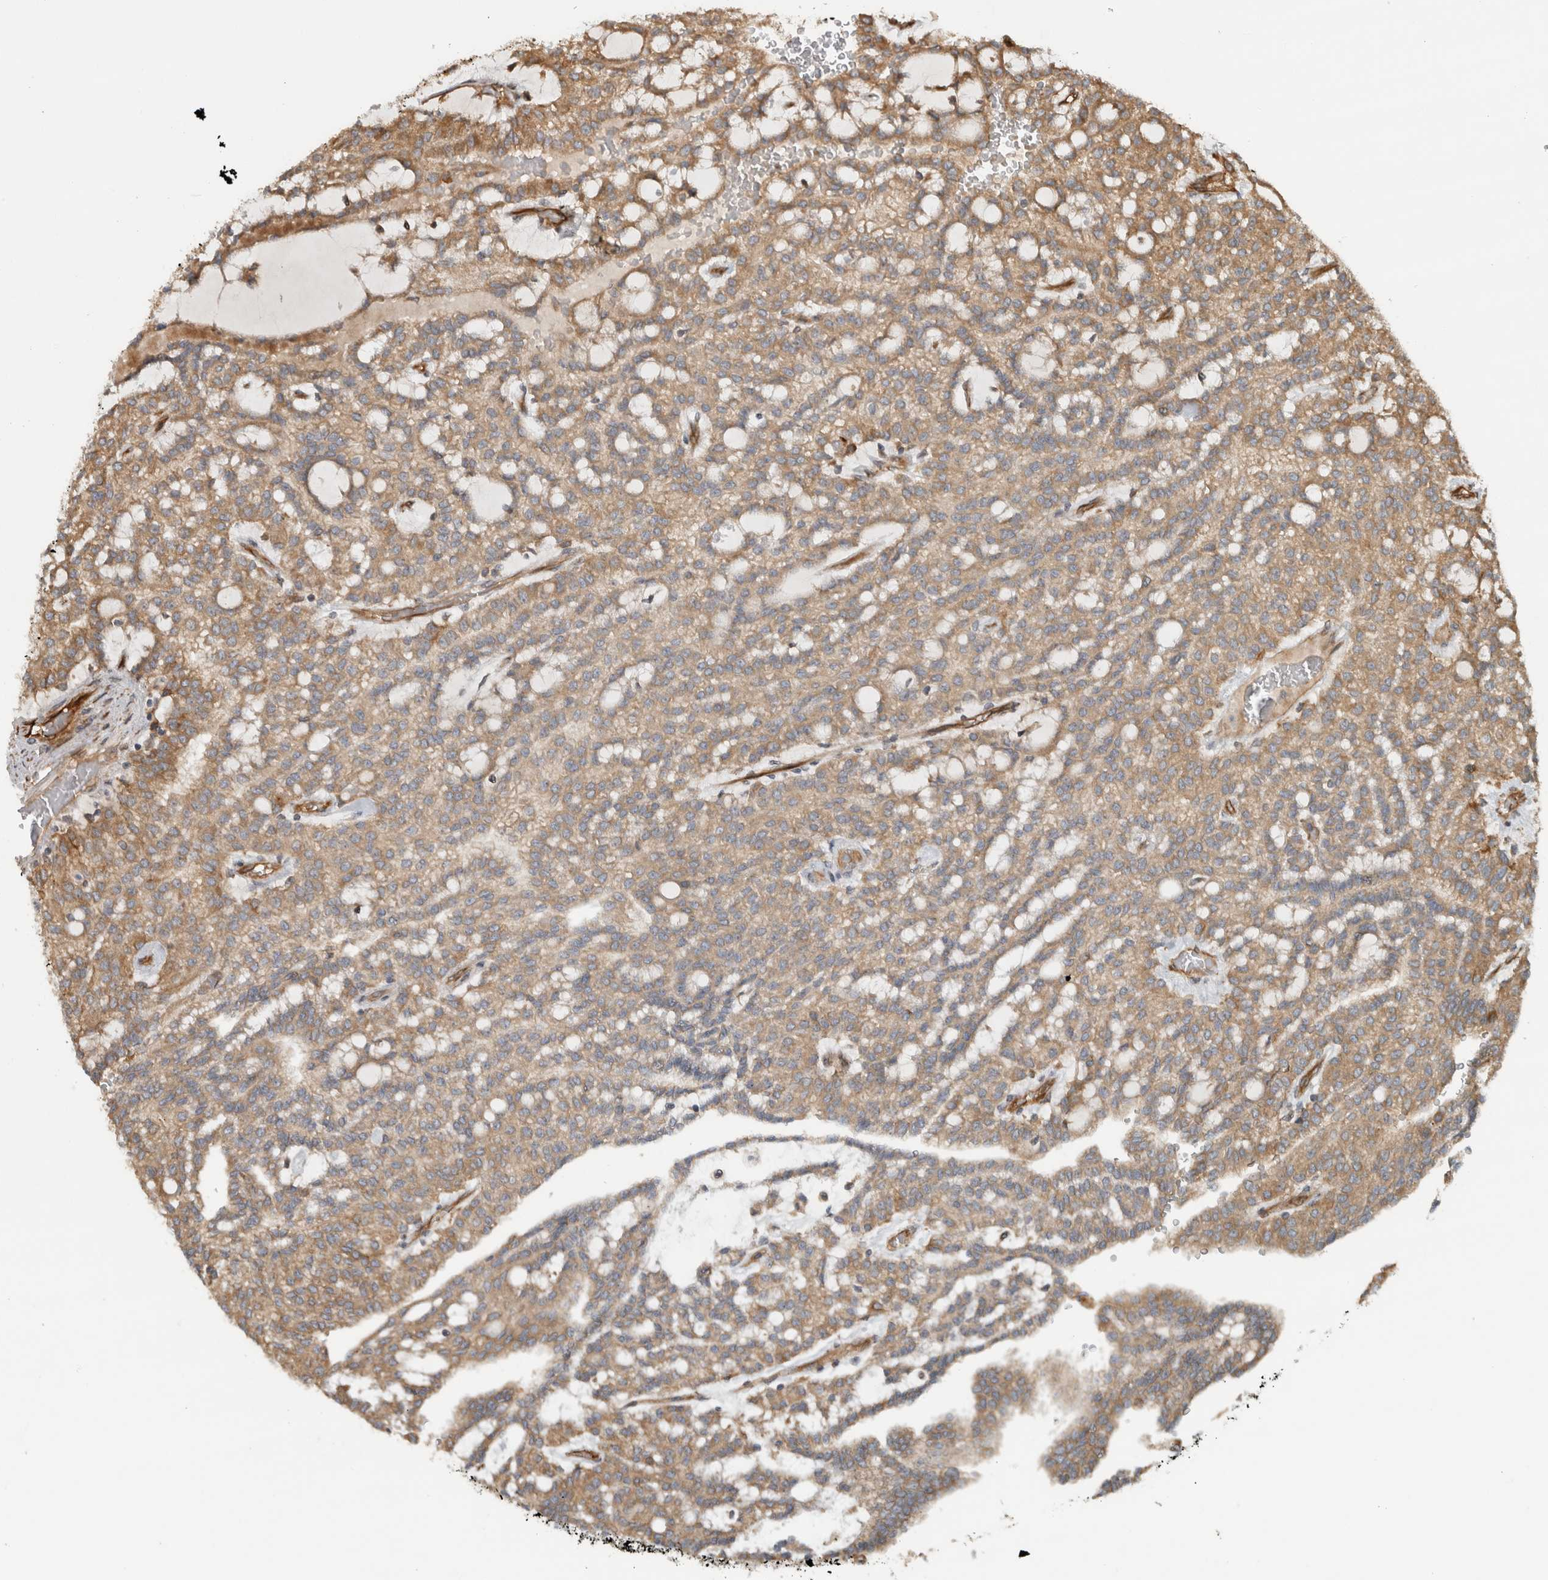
{"staining": {"intensity": "moderate", "quantity": ">75%", "location": "cytoplasmic/membranous"}, "tissue": "renal cancer", "cell_type": "Tumor cells", "image_type": "cancer", "snomed": [{"axis": "morphology", "description": "Adenocarcinoma, NOS"}, {"axis": "topography", "description": "Kidney"}], "caption": "A micrograph of renal adenocarcinoma stained for a protein displays moderate cytoplasmic/membranous brown staining in tumor cells. The protein of interest is stained brown, and the nuclei are stained in blue (DAB IHC with brightfield microscopy, high magnification).", "gene": "TUBD1", "patient": {"sex": "male", "age": 63}}